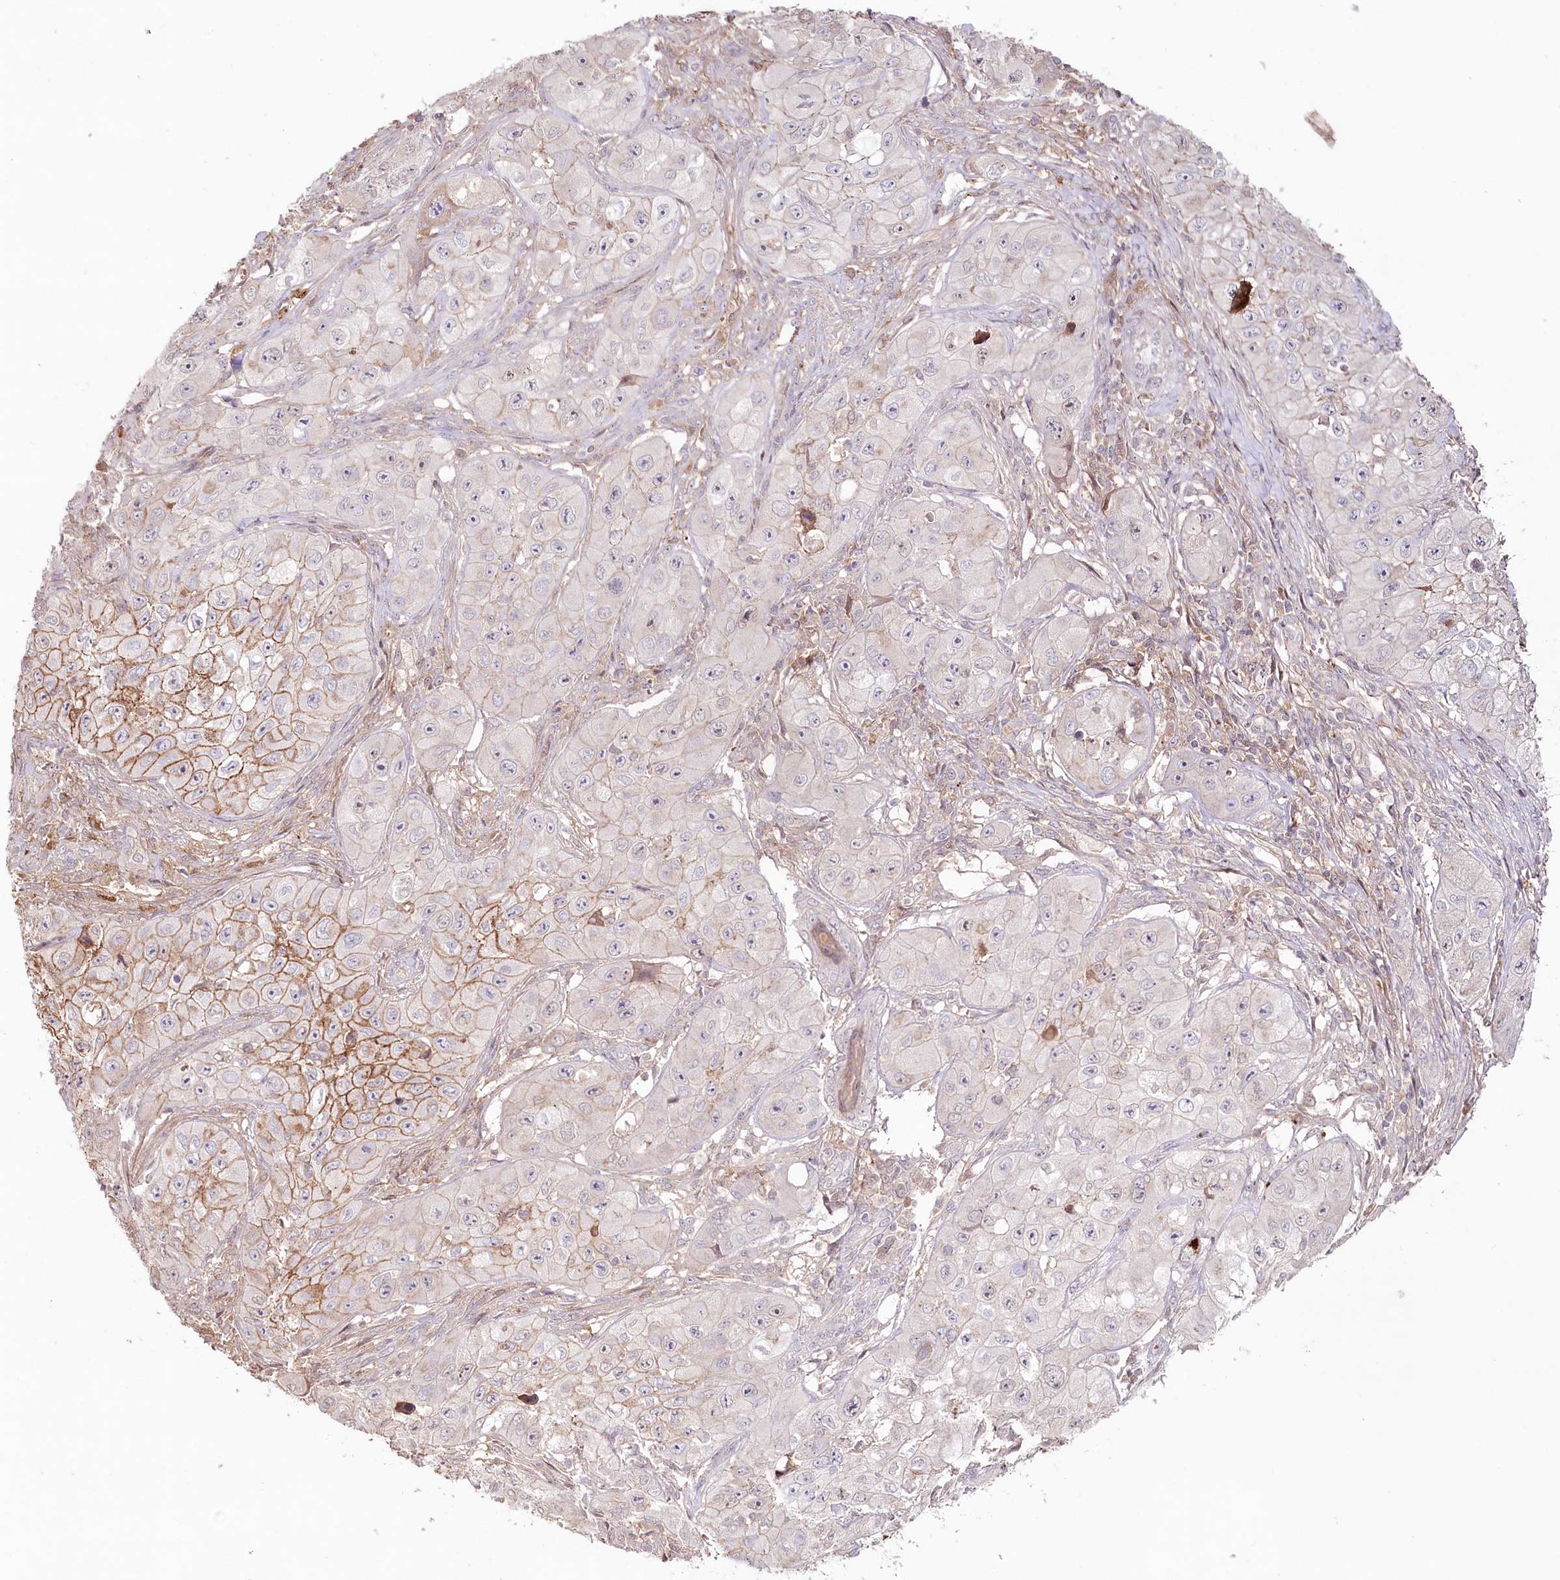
{"staining": {"intensity": "weak", "quantity": "<25%", "location": "cytoplasmic/membranous"}, "tissue": "skin cancer", "cell_type": "Tumor cells", "image_type": "cancer", "snomed": [{"axis": "morphology", "description": "Squamous cell carcinoma, NOS"}, {"axis": "topography", "description": "Skin"}, {"axis": "topography", "description": "Subcutis"}], "caption": "Tumor cells show no significant staining in skin squamous cell carcinoma. (Brightfield microscopy of DAB immunohistochemistry (IHC) at high magnification).", "gene": "PSAPL1", "patient": {"sex": "male", "age": 73}}